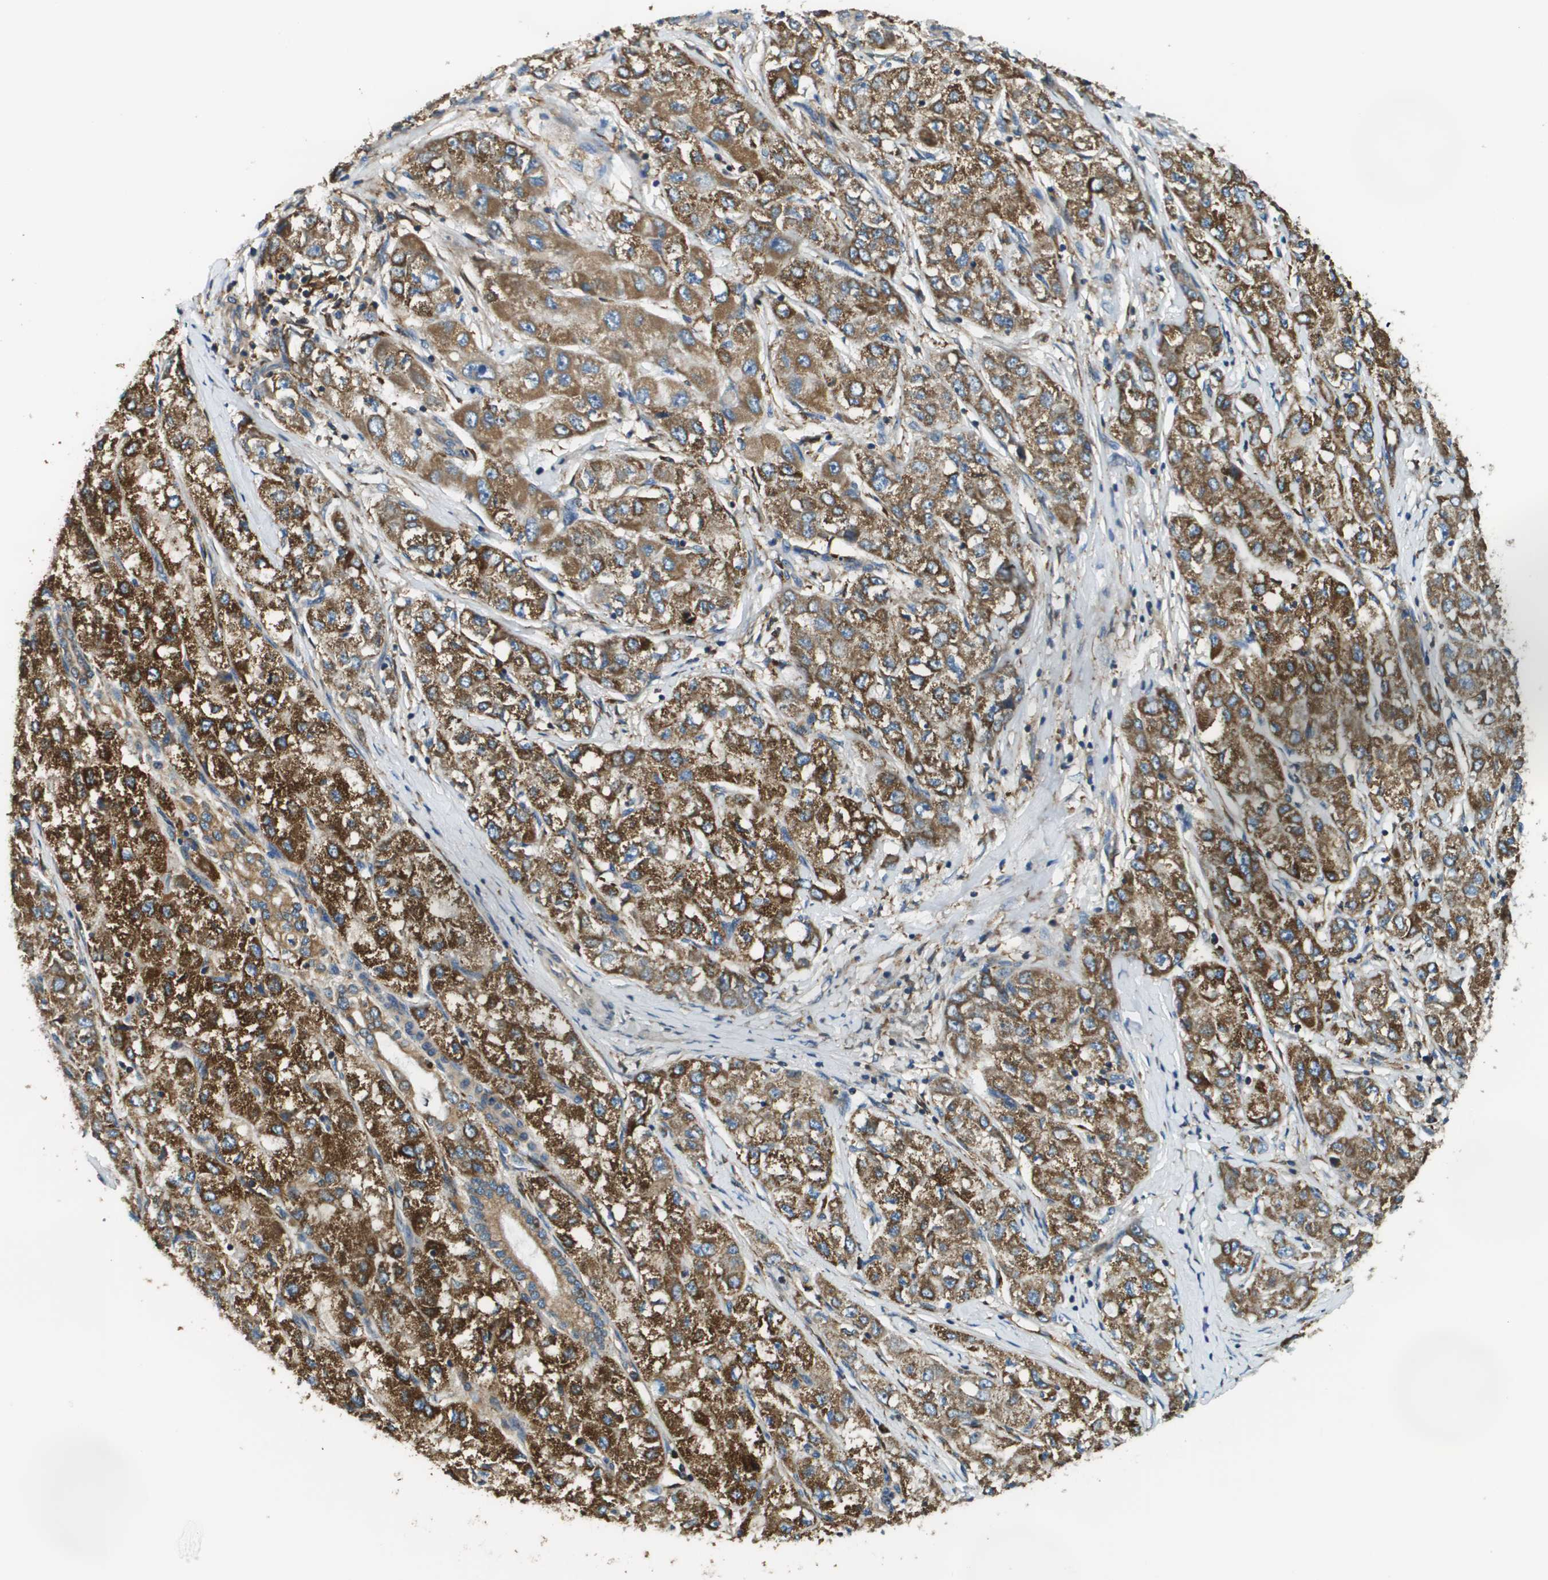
{"staining": {"intensity": "strong", "quantity": ">75%", "location": "cytoplasmic/membranous"}, "tissue": "liver cancer", "cell_type": "Tumor cells", "image_type": "cancer", "snomed": [{"axis": "morphology", "description": "Carcinoma, Hepatocellular, NOS"}, {"axis": "topography", "description": "Liver"}], "caption": "The micrograph displays immunohistochemical staining of hepatocellular carcinoma (liver). There is strong cytoplasmic/membranous positivity is identified in approximately >75% of tumor cells.", "gene": "CNPY3", "patient": {"sex": "male", "age": 80}}